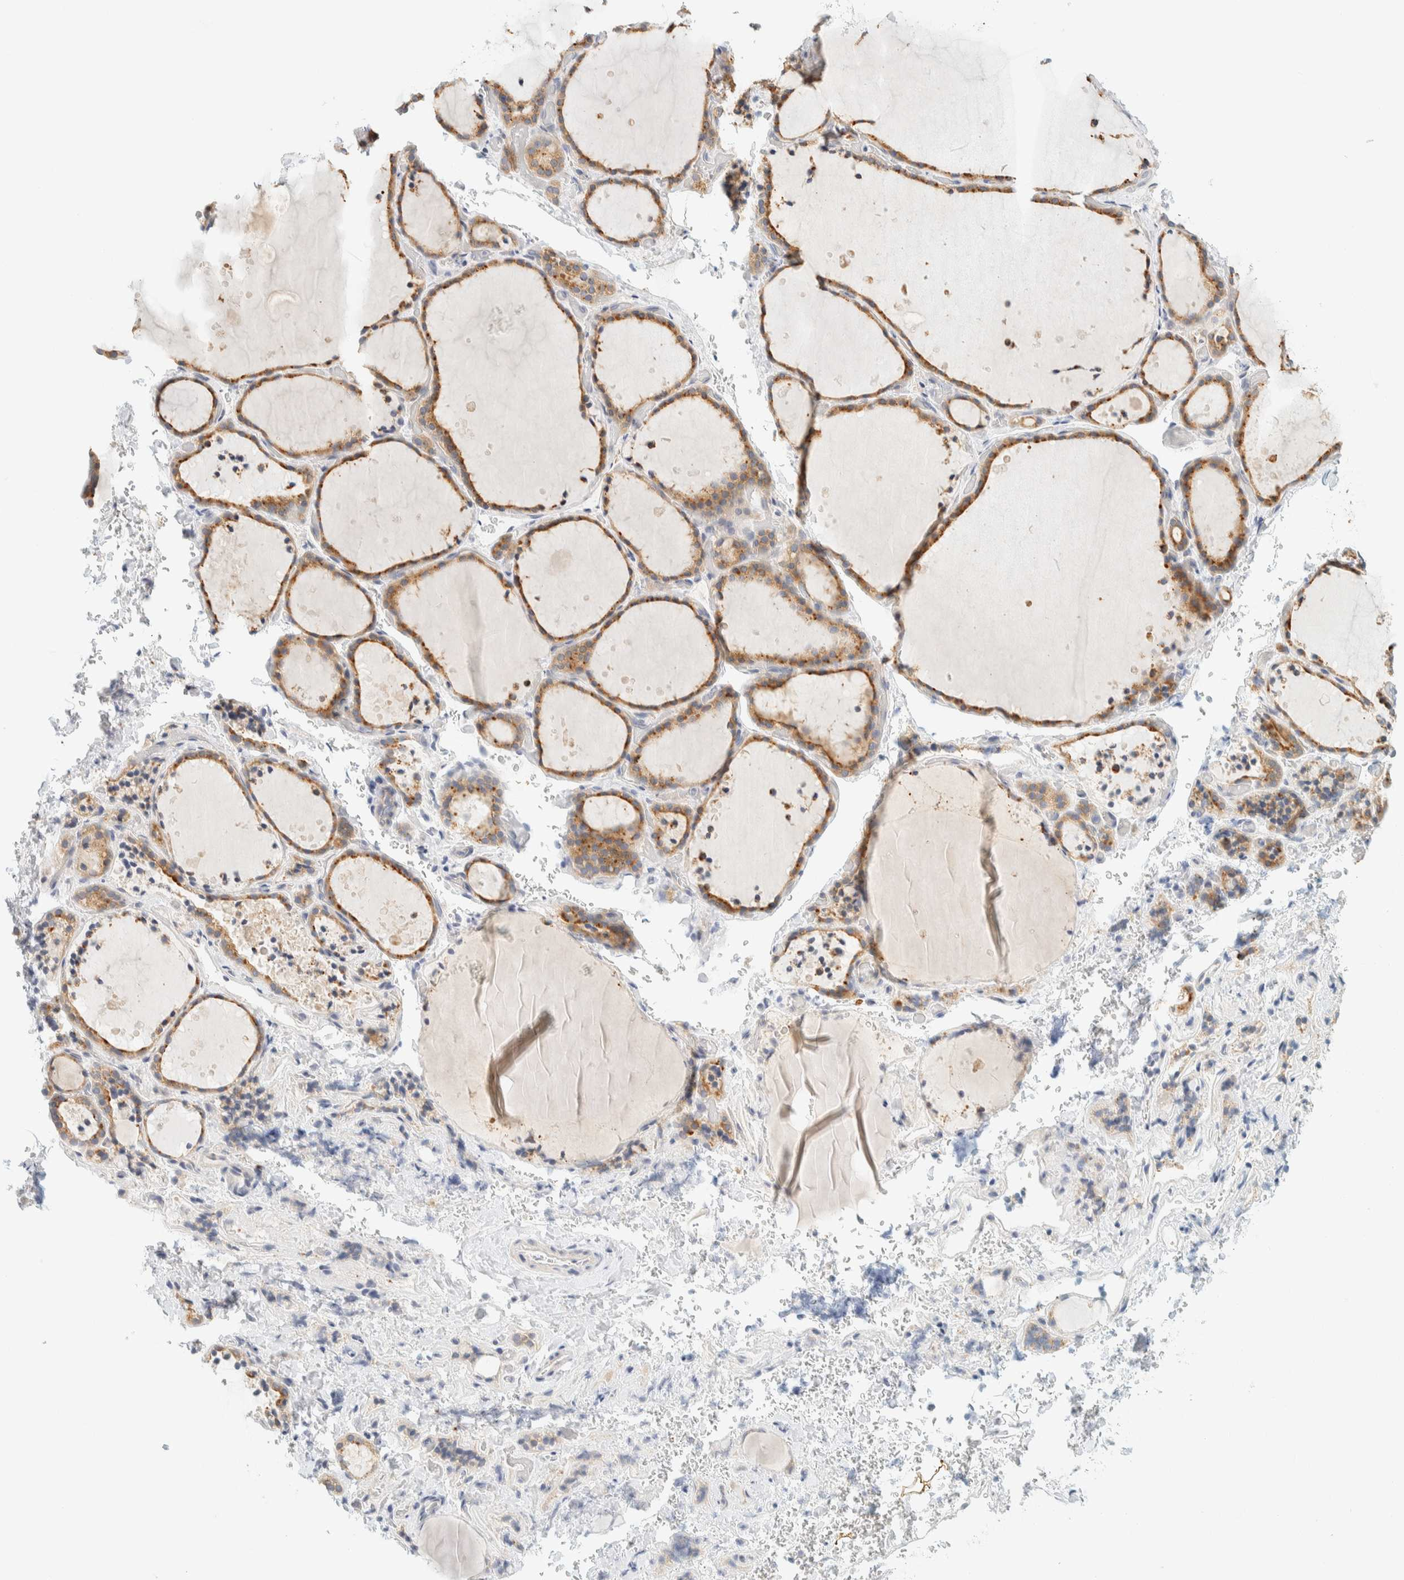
{"staining": {"intensity": "moderate", "quantity": ">75%", "location": "cytoplasmic/membranous"}, "tissue": "thyroid gland", "cell_type": "Glandular cells", "image_type": "normal", "snomed": [{"axis": "morphology", "description": "Normal tissue, NOS"}, {"axis": "topography", "description": "Thyroid gland"}], "caption": "Thyroid gland stained for a protein reveals moderate cytoplasmic/membranous positivity in glandular cells. (Stains: DAB (3,3'-diaminobenzidine) in brown, nuclei in blue, Microscopy: brightfield microscopy at high magnification).", "gene": "AARSD1", "patient": {"sex": "female", "age": 44}}